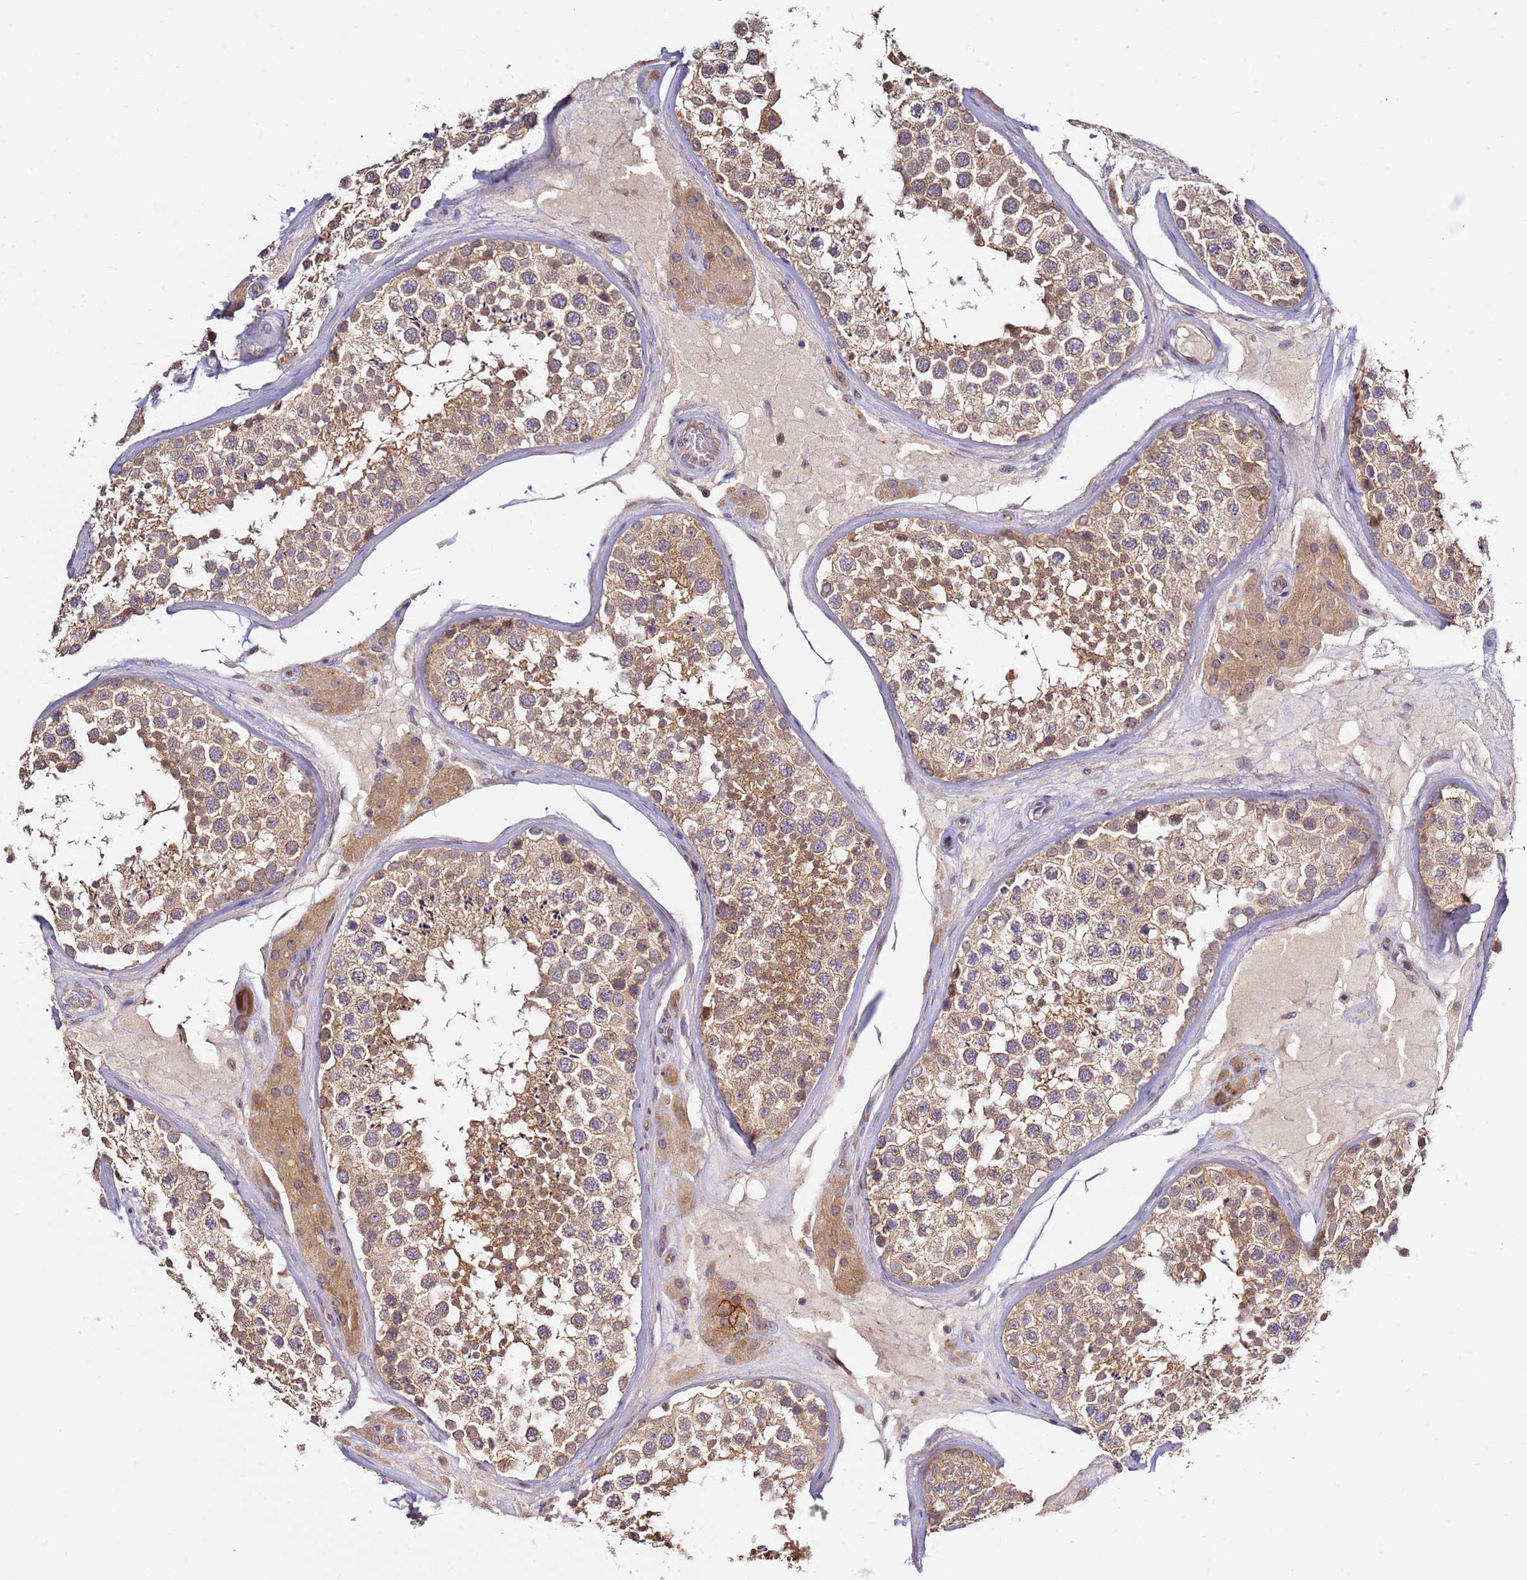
{"staining": {"intensity": "moderate", "quantity": ">75%", "location": "cytoplasmic/membranous"}, "tissue": "testis", "cell_type": "Cells in seminiferous ducts", "image_type": "normal", "snomed": [{"axis": "morphology", "description": "Normal tissue, NOS"}, {"axis": "topography", "description": "Testis"}], "caption": "Cells in seminiferous ducts display moderate cytoplasmic/membranous positivity in about >75% of cells in normal testis. (DAB IHC with brightfield microscopy, high magnification).", "gene": "OSBPL2", "patient": {"sex": "male", "age": 46}}